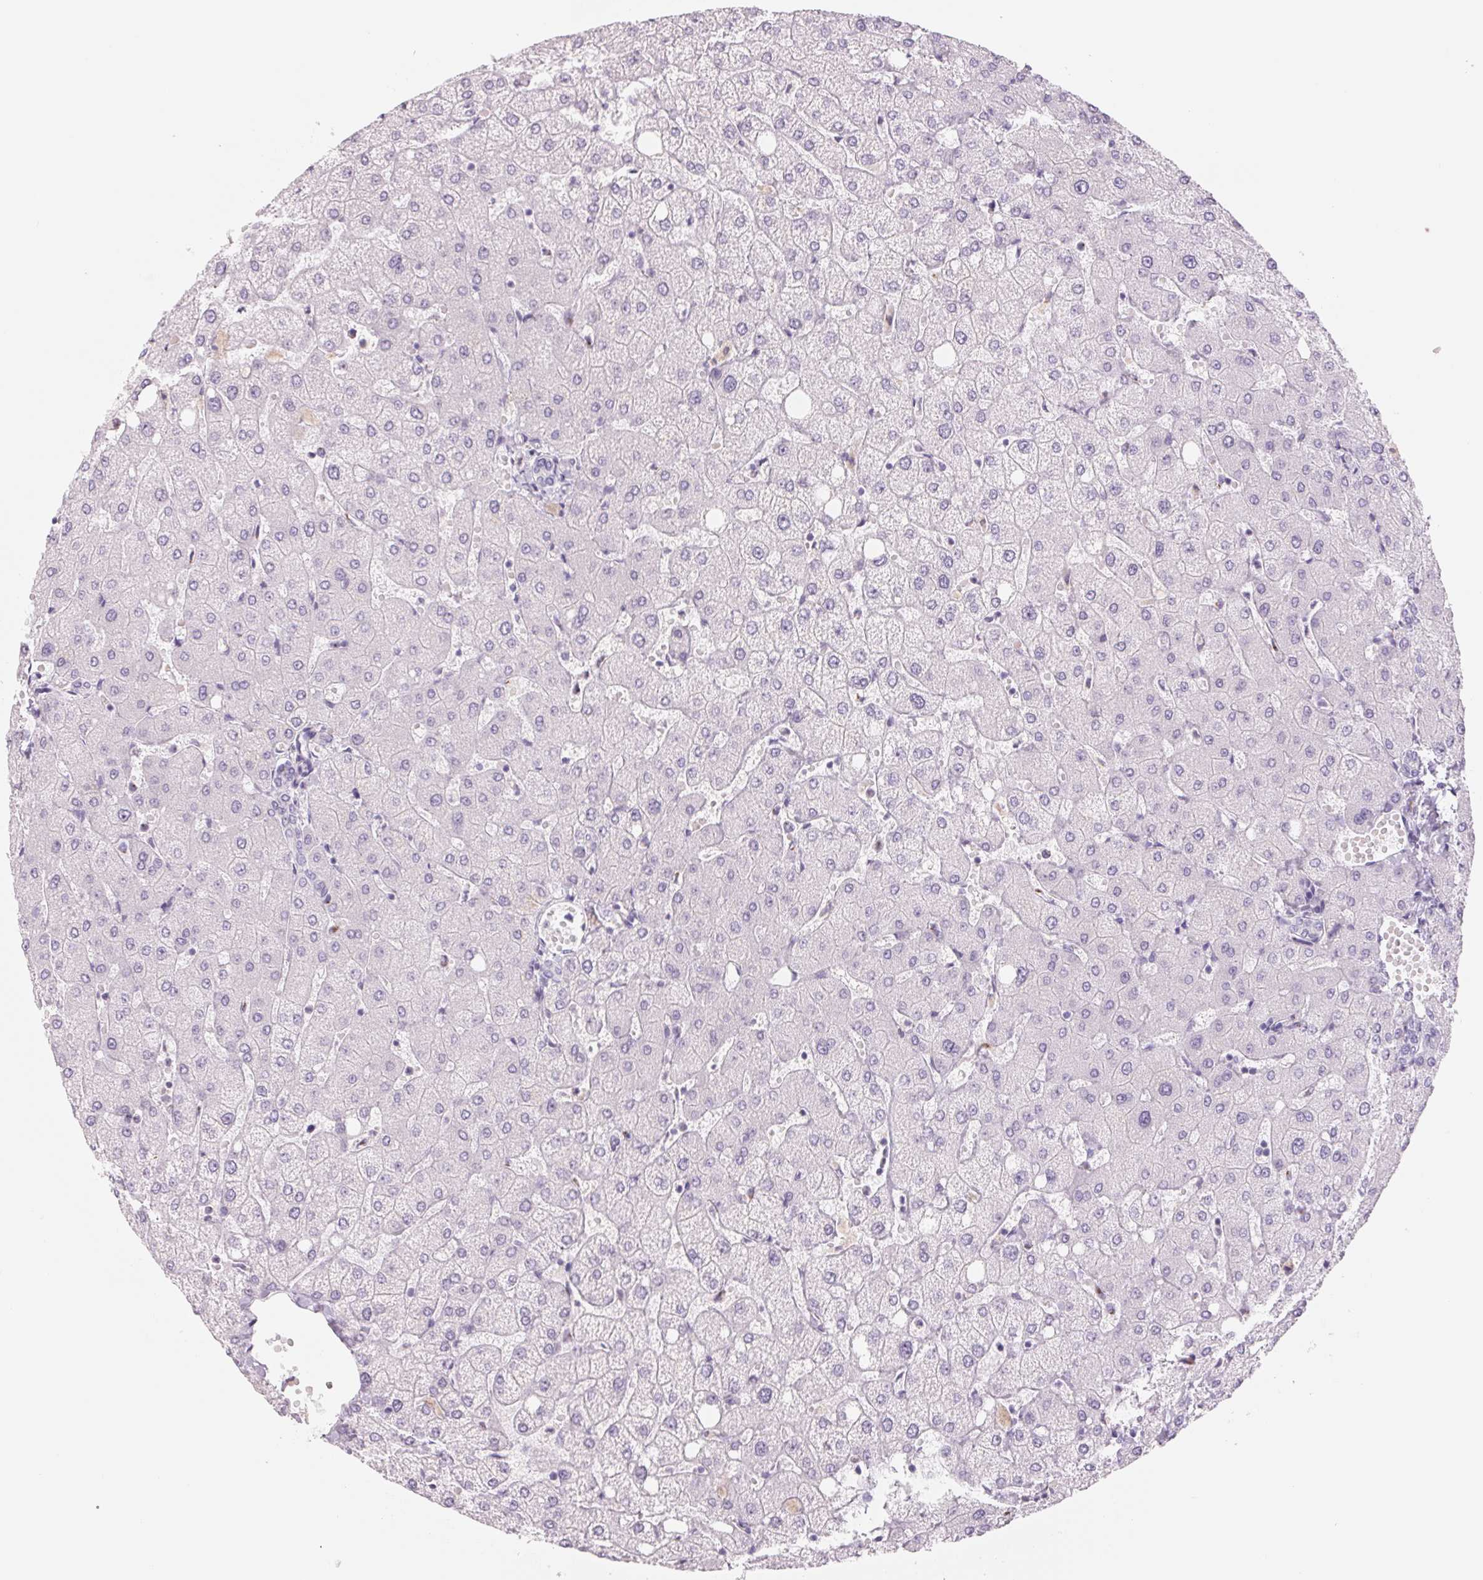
{"staining": {"intensity": "negative", "quantity": "none", "location": "none"}, "tissue": "liver", "cell_type": "Cholangiocytes", "image_type": "normal", "snomed": [{"axis": "morphology", "description": "Normal tissue, NOS"}, {"axis": "topography", "description": "Liver"}], "caption": "The photomicrograph displays no staining of cholangiocytes in normal liver.", "gene": "GALNT7", "patient": {"sex": "female", "age": 54}}